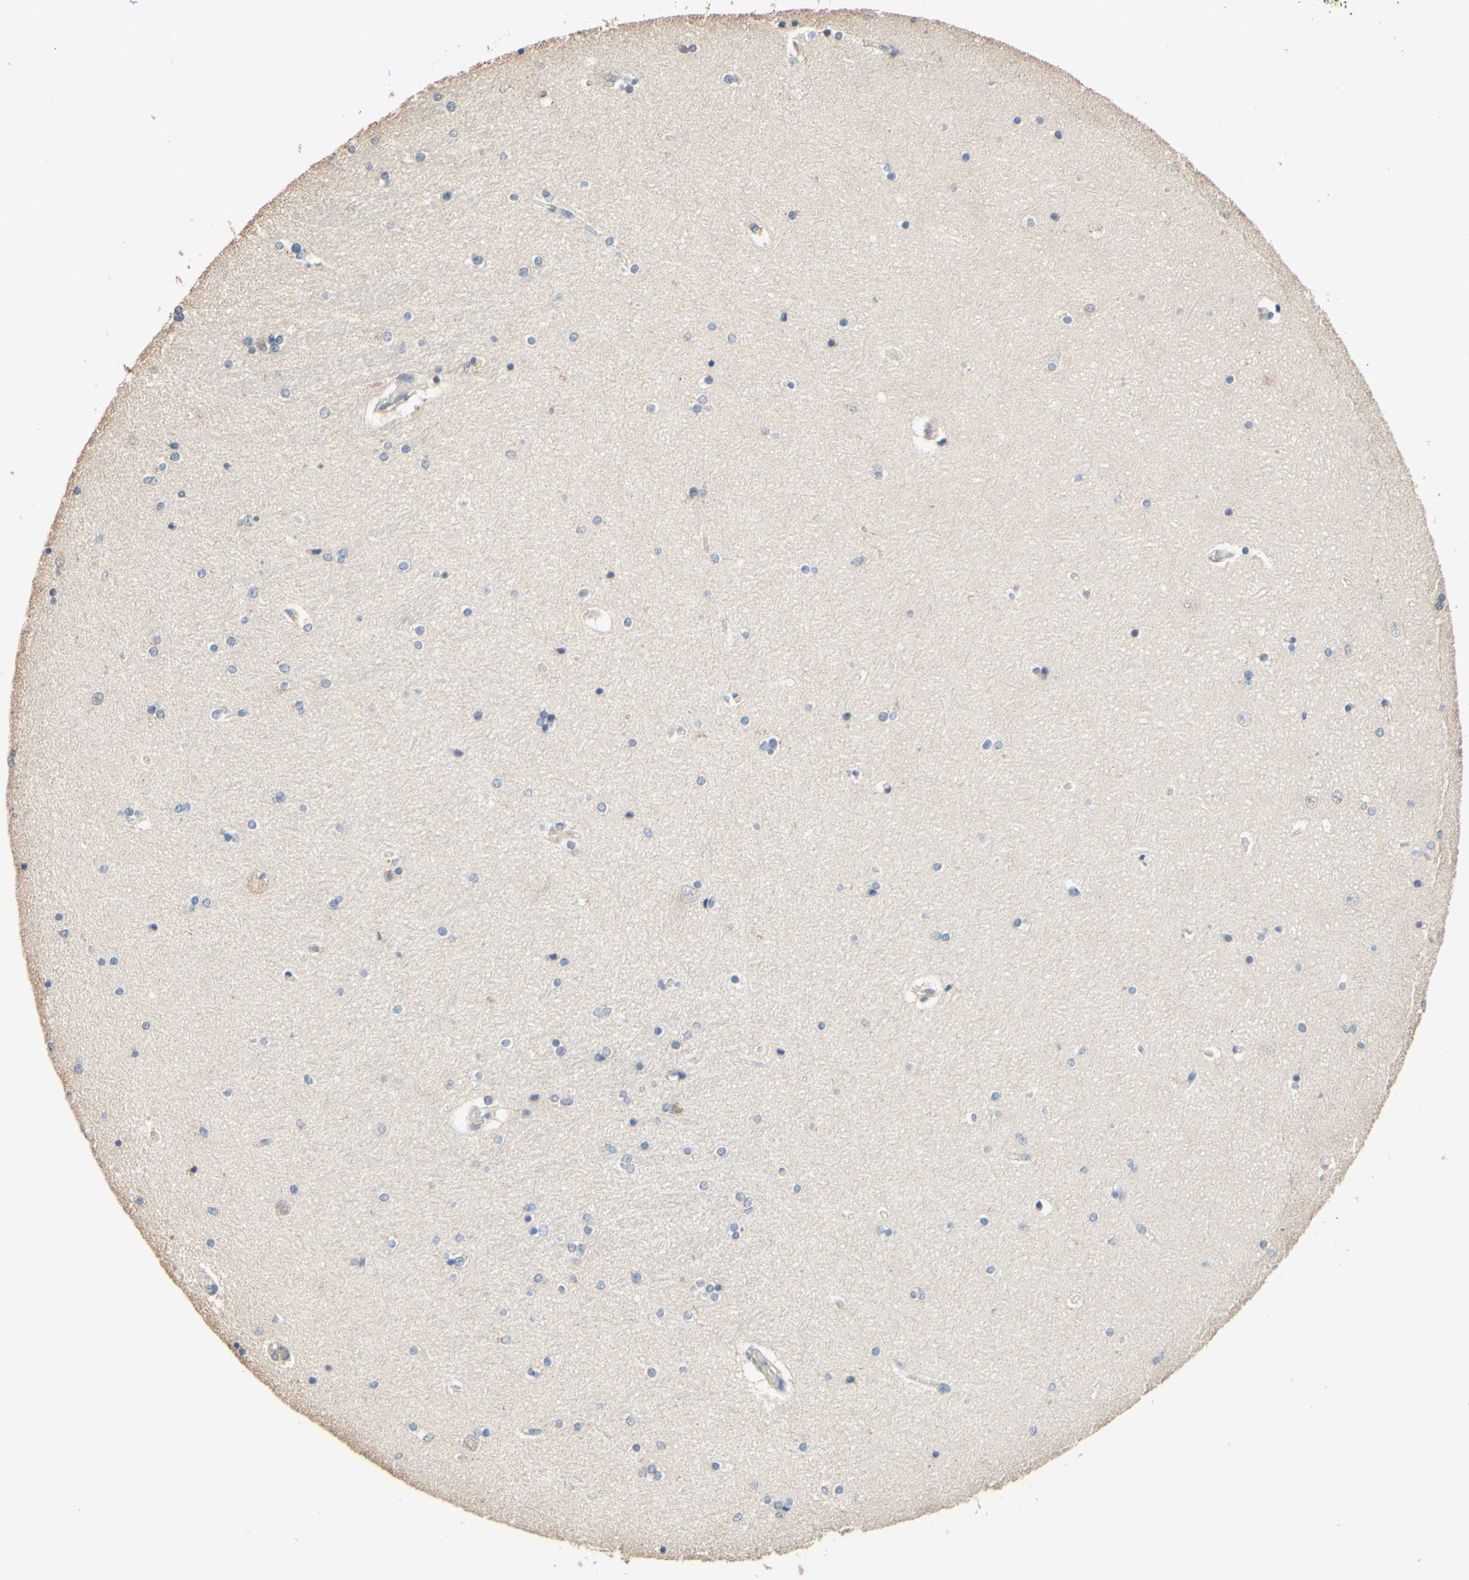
{"staining": {"intensity": "negative", "quantity": "none", "location": "none"}, "tissue": "hippocampus", "cell_type": "Glial cells", "image_type": "normal", "snomed": [{"axis": "morphology", "description": "Normal tissue, NOS"}, {"axis": "topography", "description": "Hippocampus"}], "caption": "The immunohistochemistry image has no significant positivity in glial cells of hippocampus.", "gene": "SMIM19", "patient": {"sex": "female", "age": 54}}